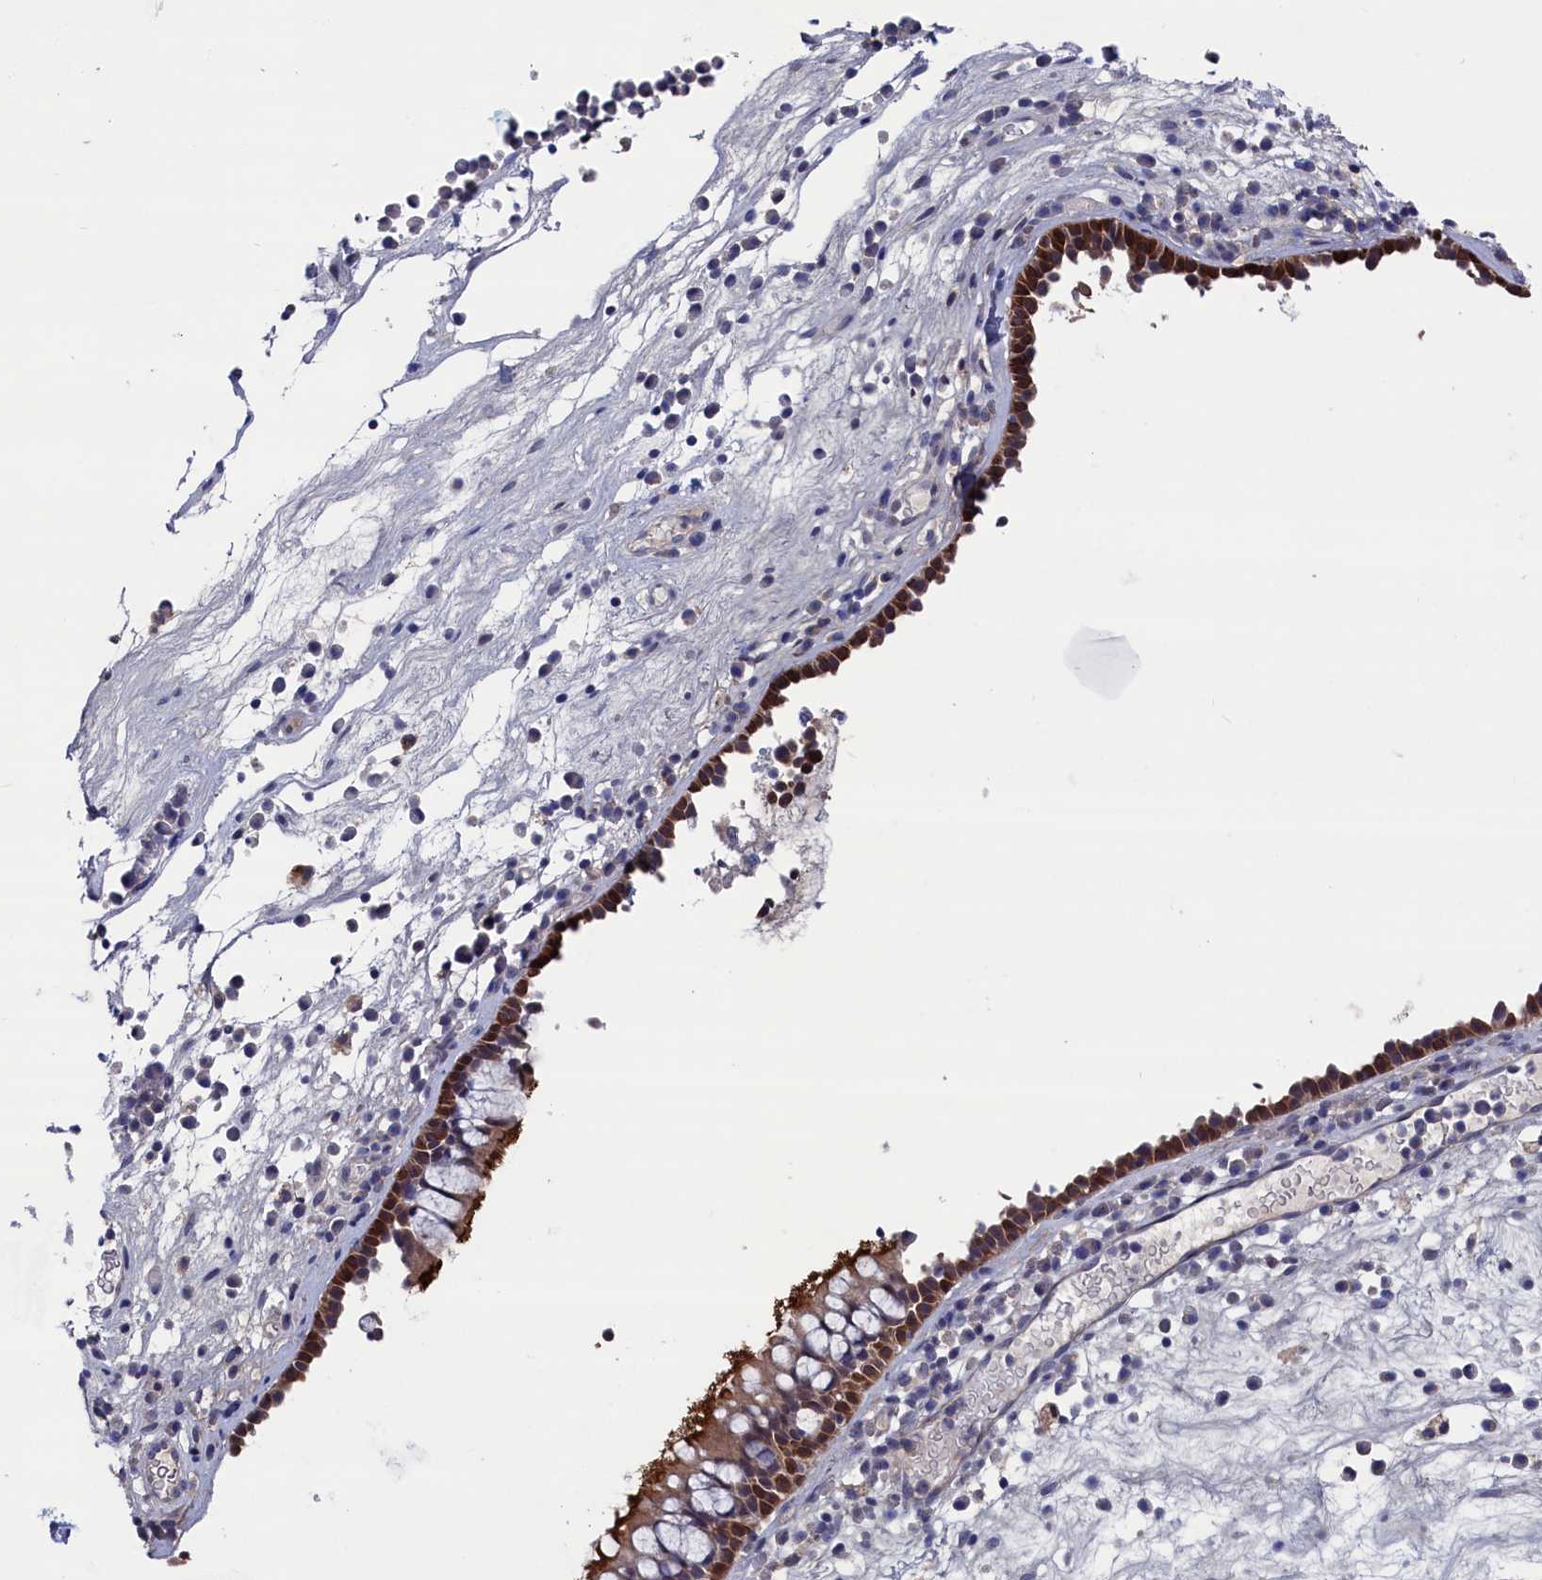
{"staining": {"intensity": "strong", "quantity": ">75%", "location": "cytoplasmic/membranous"}, "tissue": "nasopharynx", "cell_type": "Respiratory epithelial cells", "image_type": "normal", "snomed": [{"axis": "morphology", "description": "Normal tissue, NOS"}, {"axis": "morphology", "description": "Inflammation, NOS"}, {"axis": "morphology", "description": "Malignant melanoma, Metastatic site"}, {"axis": "topography", "description": "Nasopharynx"}], "caption": "Strong cytoplasmic/membranous positivity is seen in approximately >75% of respiratory epithelial cells in normal nasopharynx. (IHC, brightfield microscopy, high magnification).", "gene": "SPATA13", "patient": {"sex": "male", "age": 70}}